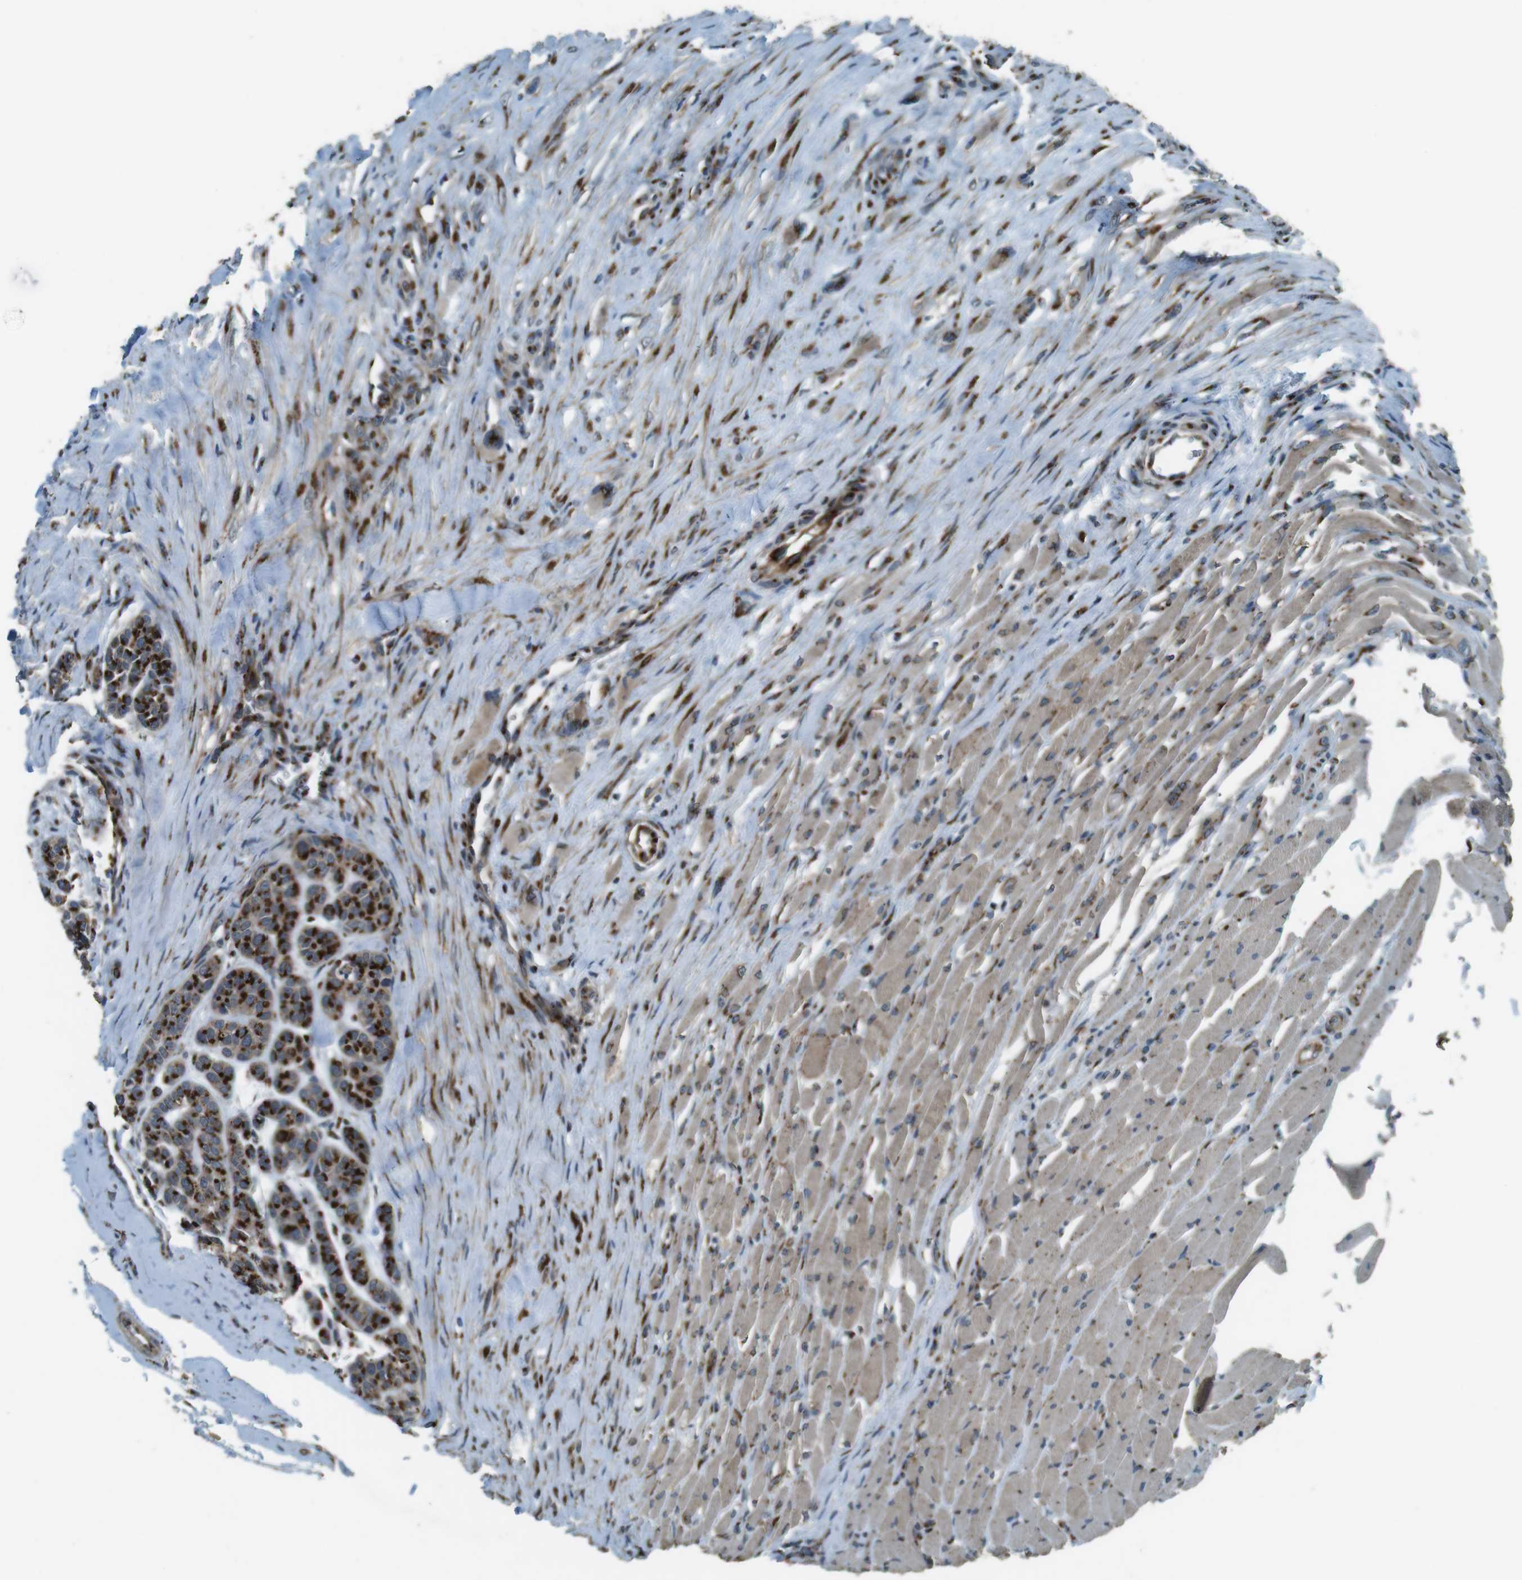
{"staining": {"intensity": "strong", "quantity": ">75%", "location": "cytoplasmic/membranous"}, "tissue": "head and neck cancer", "cell_type": "Tumor cells", "image_type": "cancer", "snomed": [{"axis": "morphology", "description": "Adenocarcinoma, NOS"}, {"axis": "morphology", "description": "Adenoma, NOS"}, {"axis": "topography", "description": "Head-Neck"}], "caption": "Adenocarcinoma (head and neck) was stained to show a protein in brown. There is high levels of strong cytoplasmic/membranous expression in approximately >75% of tumor cells. The staining was performed using DAB (3,3'-diaminobenzidine) to visualize the protein expression in brown, while the nuclei were stained in blue with hematoxylin (Magnification: 20x).", "gene": "TMEM115", "patient": {"sex": "female", "age": 55}}